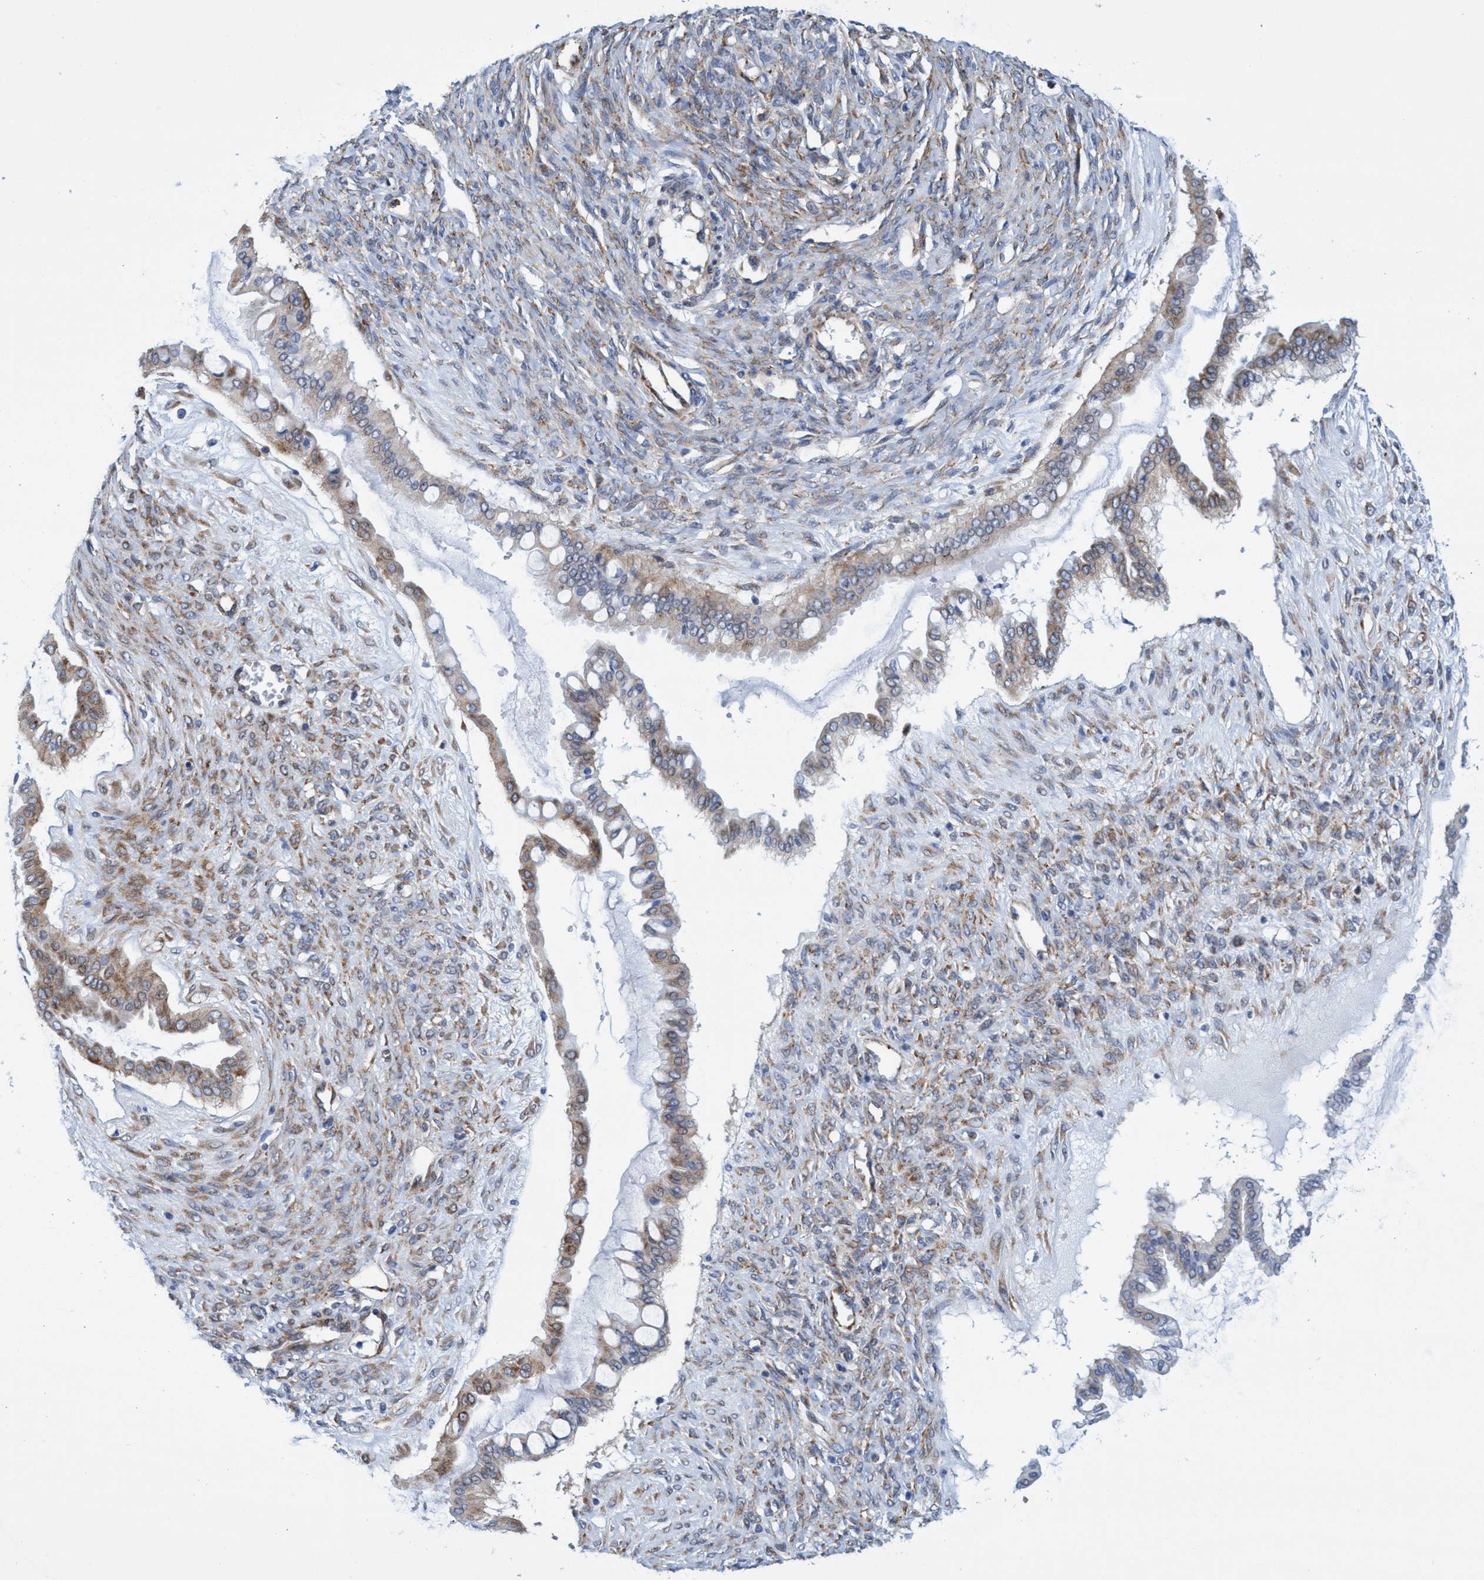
{"staining": {"intensity": "weak", "quantity": "25%-75%", "location": "cytoplasmic/membranous"}, "tissue": "ovarian cancer", "cell_type": "Tumor cells", "image_type": "cancer", "snomed": [{"axis": "morphology", "description": "Cystadenocarcinoma, mucinous, NOS"}, {"axis": "topography", "description": "Ovary"}], "caption": "Mucinous cystadenocarcinoma (ovarian) stained for a protein displays weak cytoplasmic/membranous positivity in tumor cells.", "gene": "R3HCC1", "patient": {"sex": "female", "age": 73}}